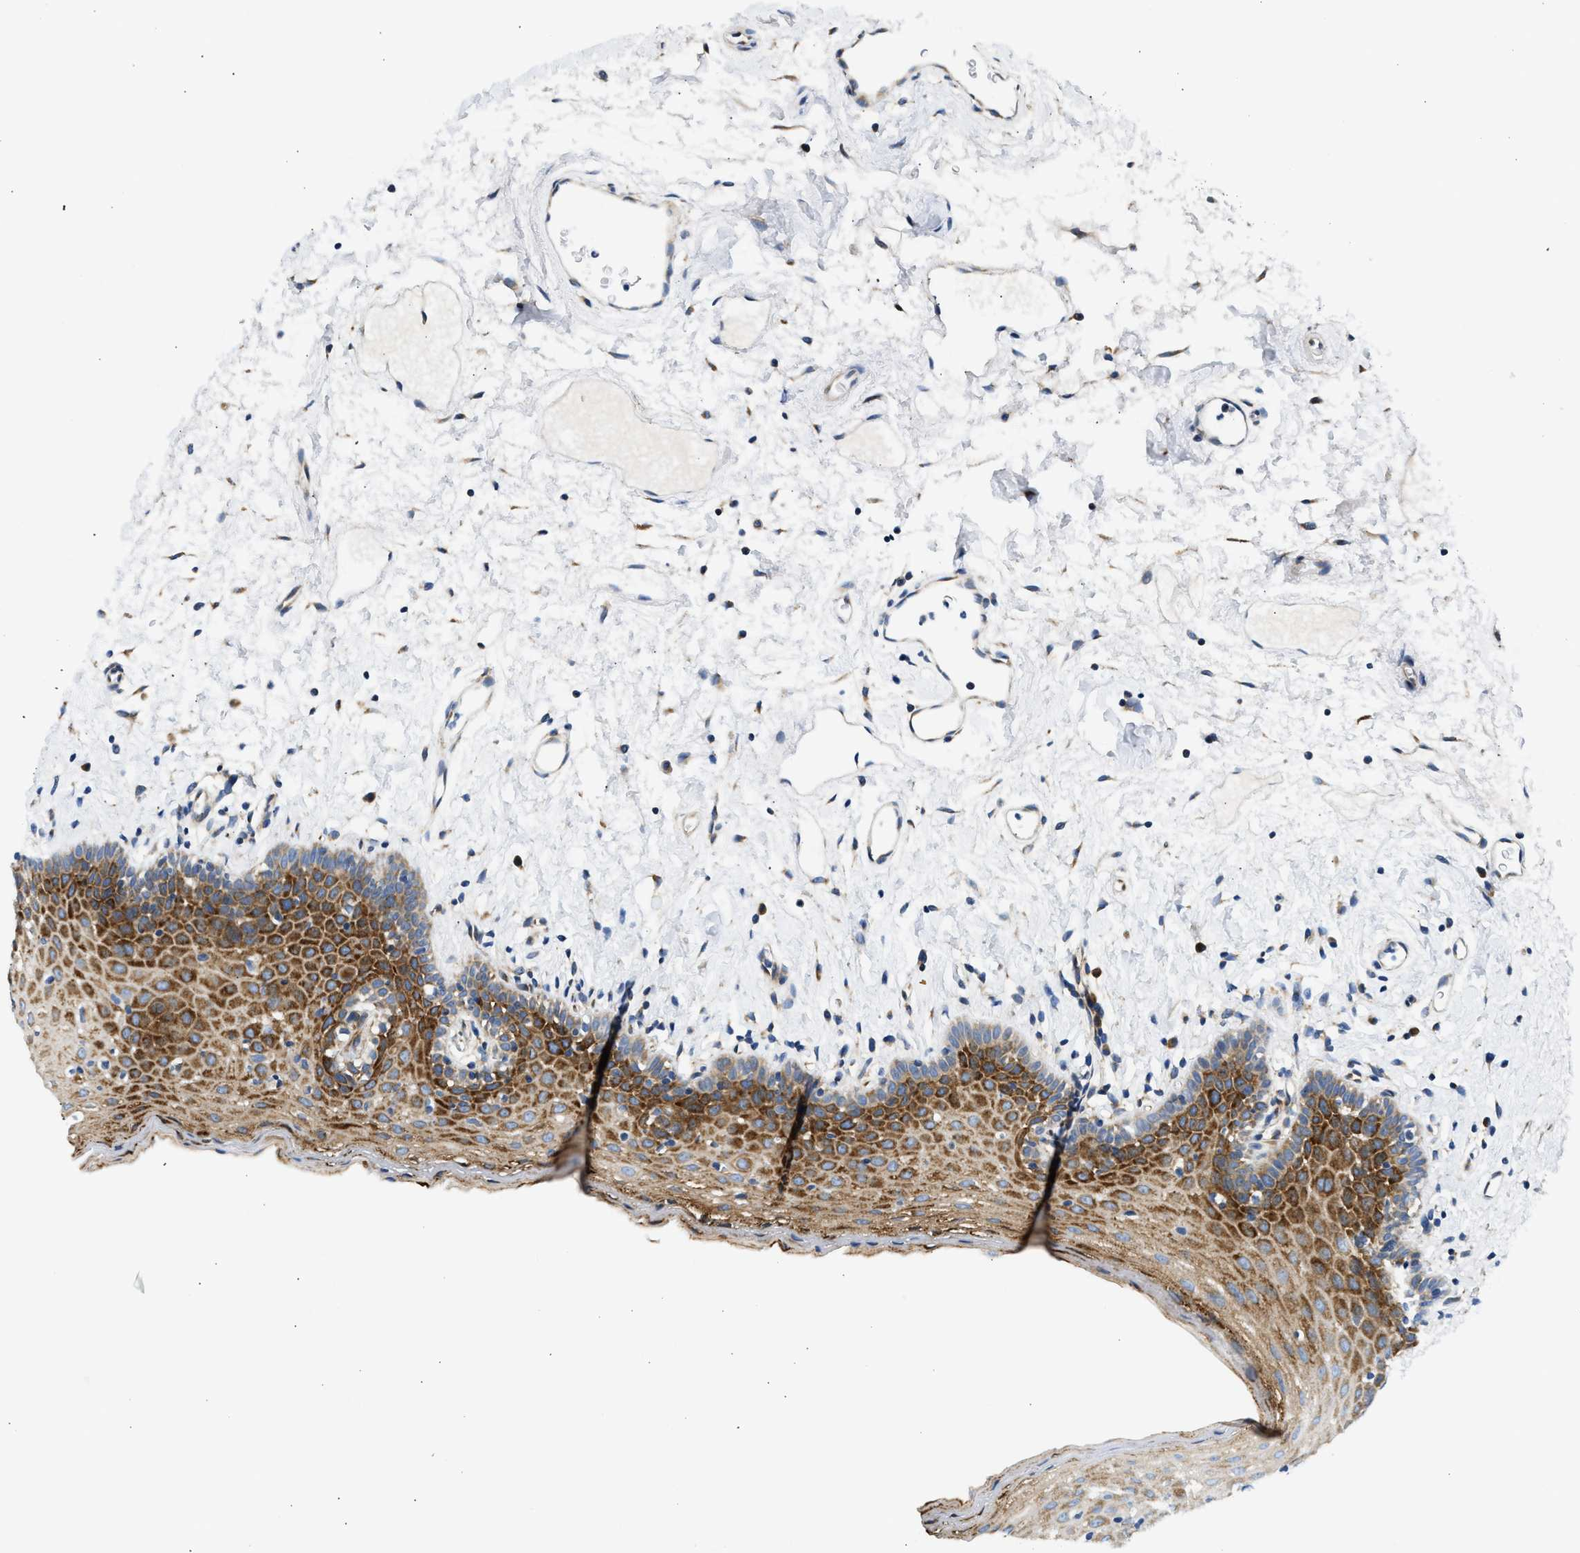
{"staining": {"intensity": "strong", "quantity": ">75%", "location": "cytoplasmic/membranous"}, "tissue": "oral mucosa", "cell_type": "Squamous epithelial cells", "image_type": "normal", "snomed": [{"axis": "morphology", "description": "Normal tissue, NOS"}, {"axis": "topography", "description": "Oral tissue"}], "caption": "Strong cytoplasmic/membranous positivity is identified in about >75% of squamous epithelial cells in benign oral mucosa.", "gene": "CAMKK2", "patient": {"sex": "male", "age": 66}}